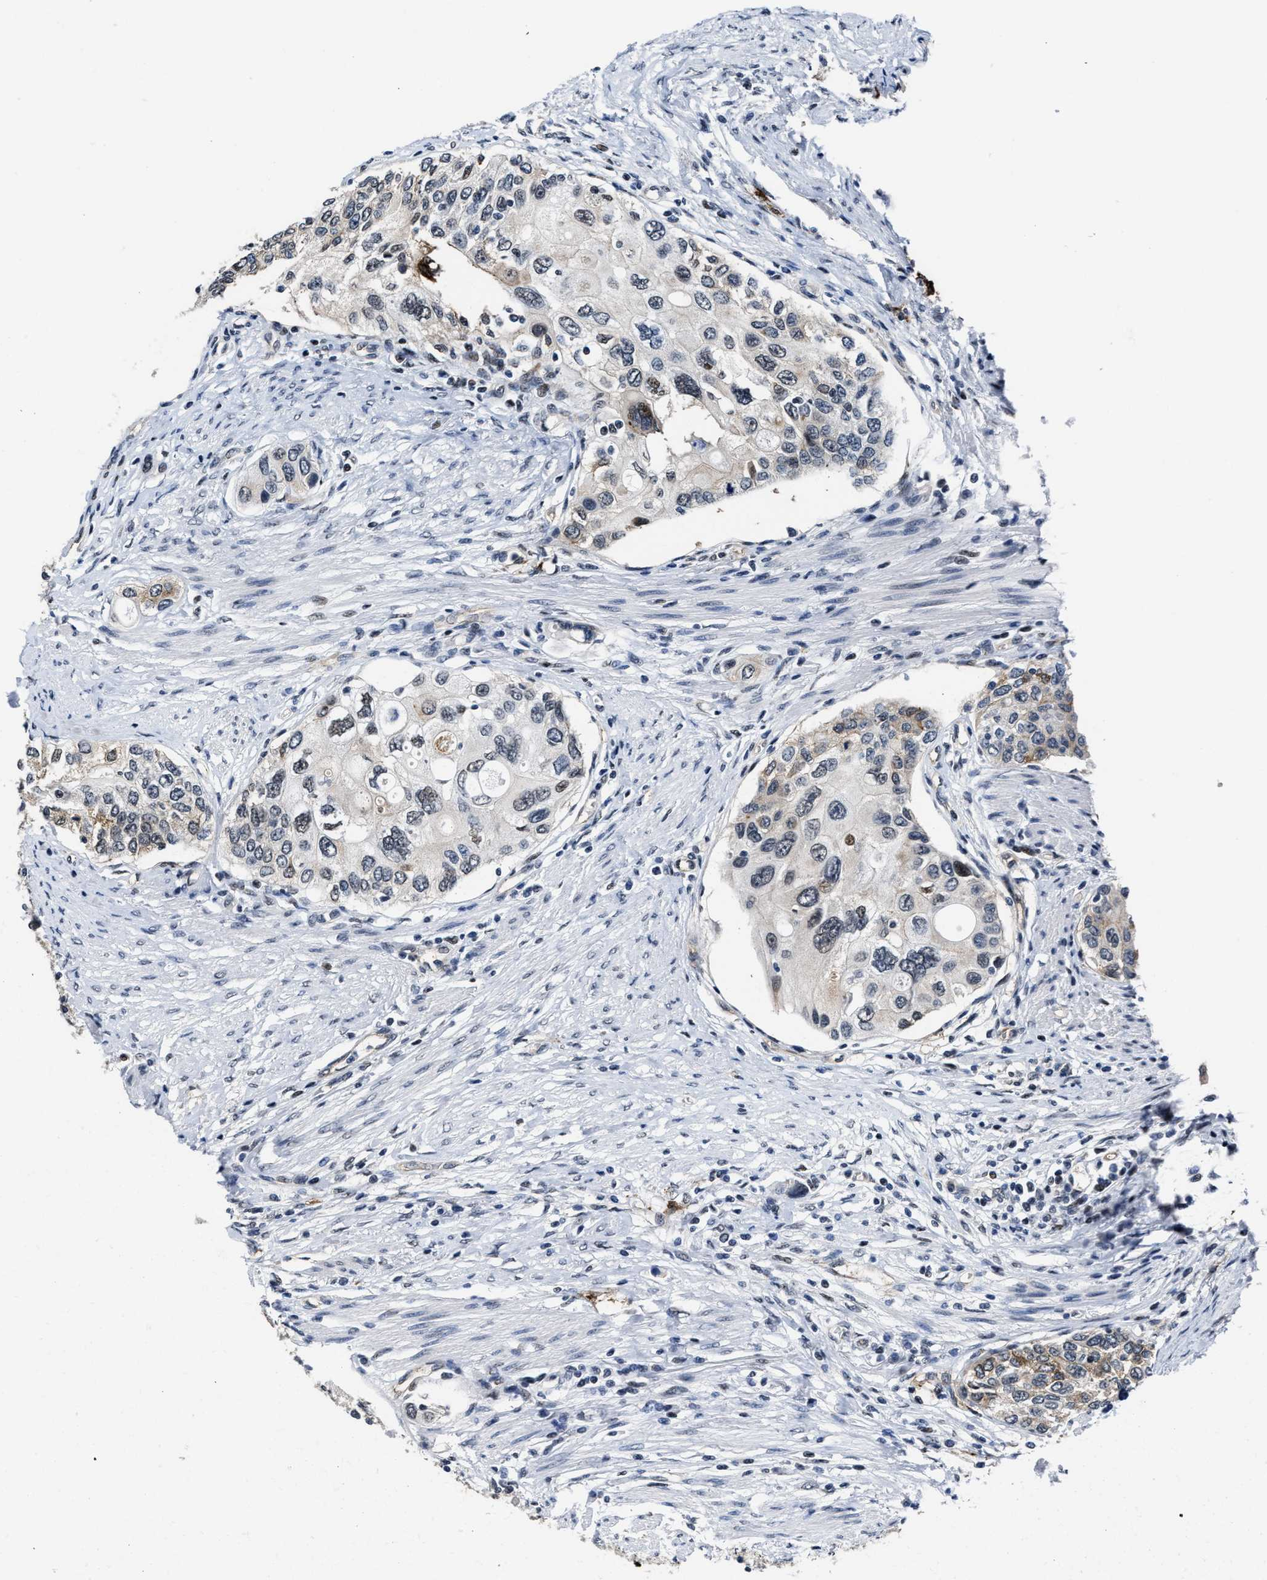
{"staining": {"intensity": "weak", "quantity": "<25%", "location": "cytoplasmic/membranous"}, "tissue": "urothelial cancer", "cell_type": "Tumor cells", "image_type": "cancer", "snomed": [{"axis": "morphology", "description": "Urothelial carcinoma, High grade"}, {"axis": "topography", "description": "Urinary bladder"}], "caption": "High power microscopy micrograph of an immunohistochemistry image of urothelial carcinoma (high-grade), revealing no significant positivity in tumor cells. The staining was performed using DAB (3,3'-diaminobenzidine) to visualize the protein expression in brown, while the nuclei were stained in blue with hematoxylin (Magnification: 20x).", "gene": "MARCKSL1", "patient": {"sex": "female", "age": 56}}